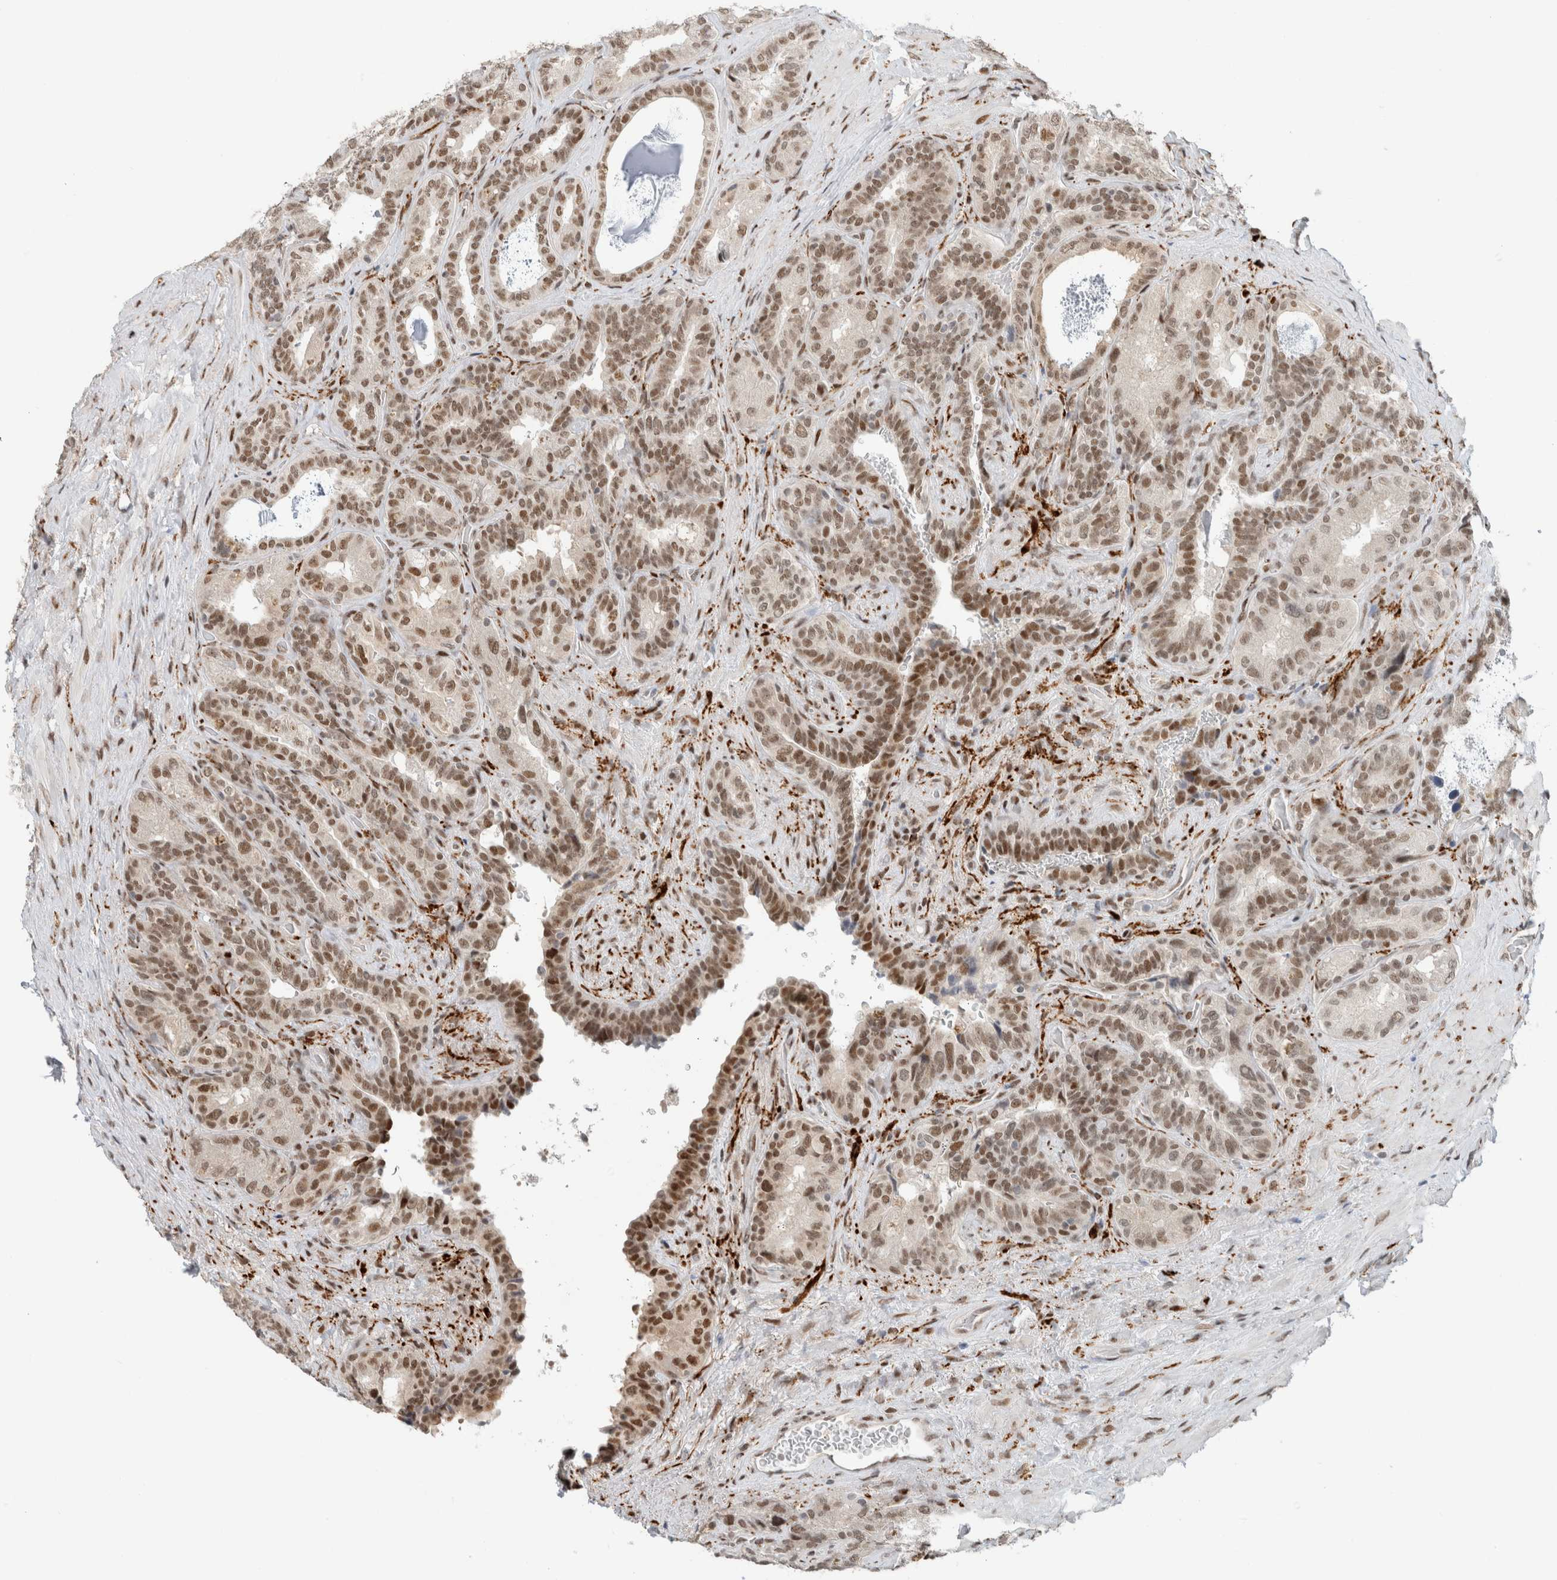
{"staining": {"intensity": "moderate", "quantity": ">75%", "location": "nuclear"}, "tissue": "seminal vesicle", "cell_type": "Glandular cells", "image_type": "normal", "snomed": [{"axis": "morphology", "description": "Normal tissue, NOS"}, {"axis": "topography", "description": "Prostate"}, {"axis": "topography", "description": "Seminal veicle"}], "caption": "This is an image of immunohistochemistry staining of benign seminal vesicle, which shows moderate expression in the nuclear of glandular cells.", "gene": "HNRNPR", "patient": {"sex": "male", "age": 67}}